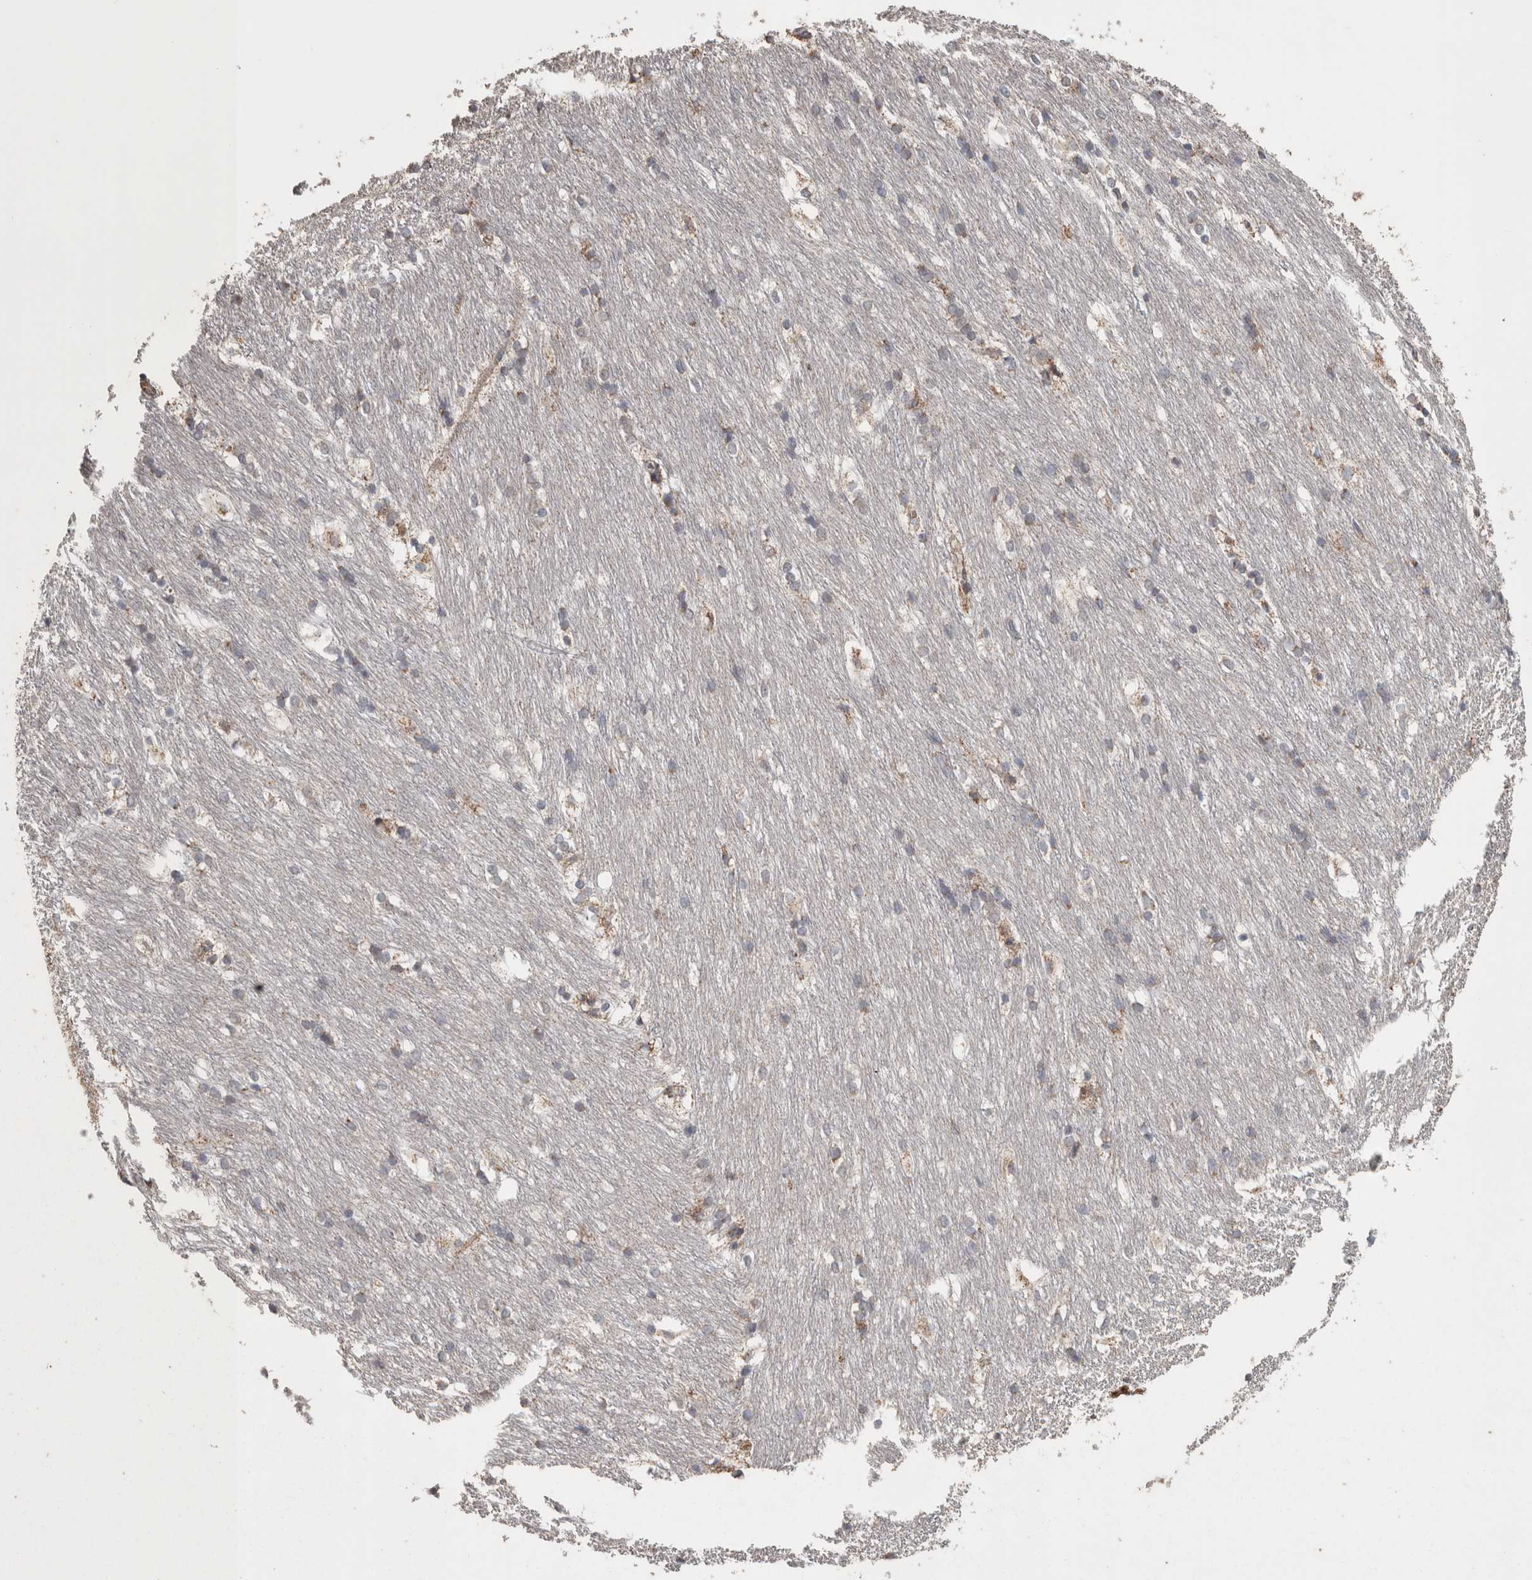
{"staining": {"intensity": "weak", "quantity": "25%-75%", "location": "cytoplasmic/membranous"}, "tissue": "caudate", "cell_type": "Glial cells", "image_type": "normal", "snomed": [{"axis": "morphology", "description": "Normal tissue, NOS"}, {"axis": "topography", "description": "Lateral ventricle wall"}], "caption": "Caudate stained with DAB IHC exhibits low levels of weak cytoplasmic/membranous staining in about 25%-75% of glial cells.", "gene": "SCO1", "patient": {"sex": "female", "age": 19}}